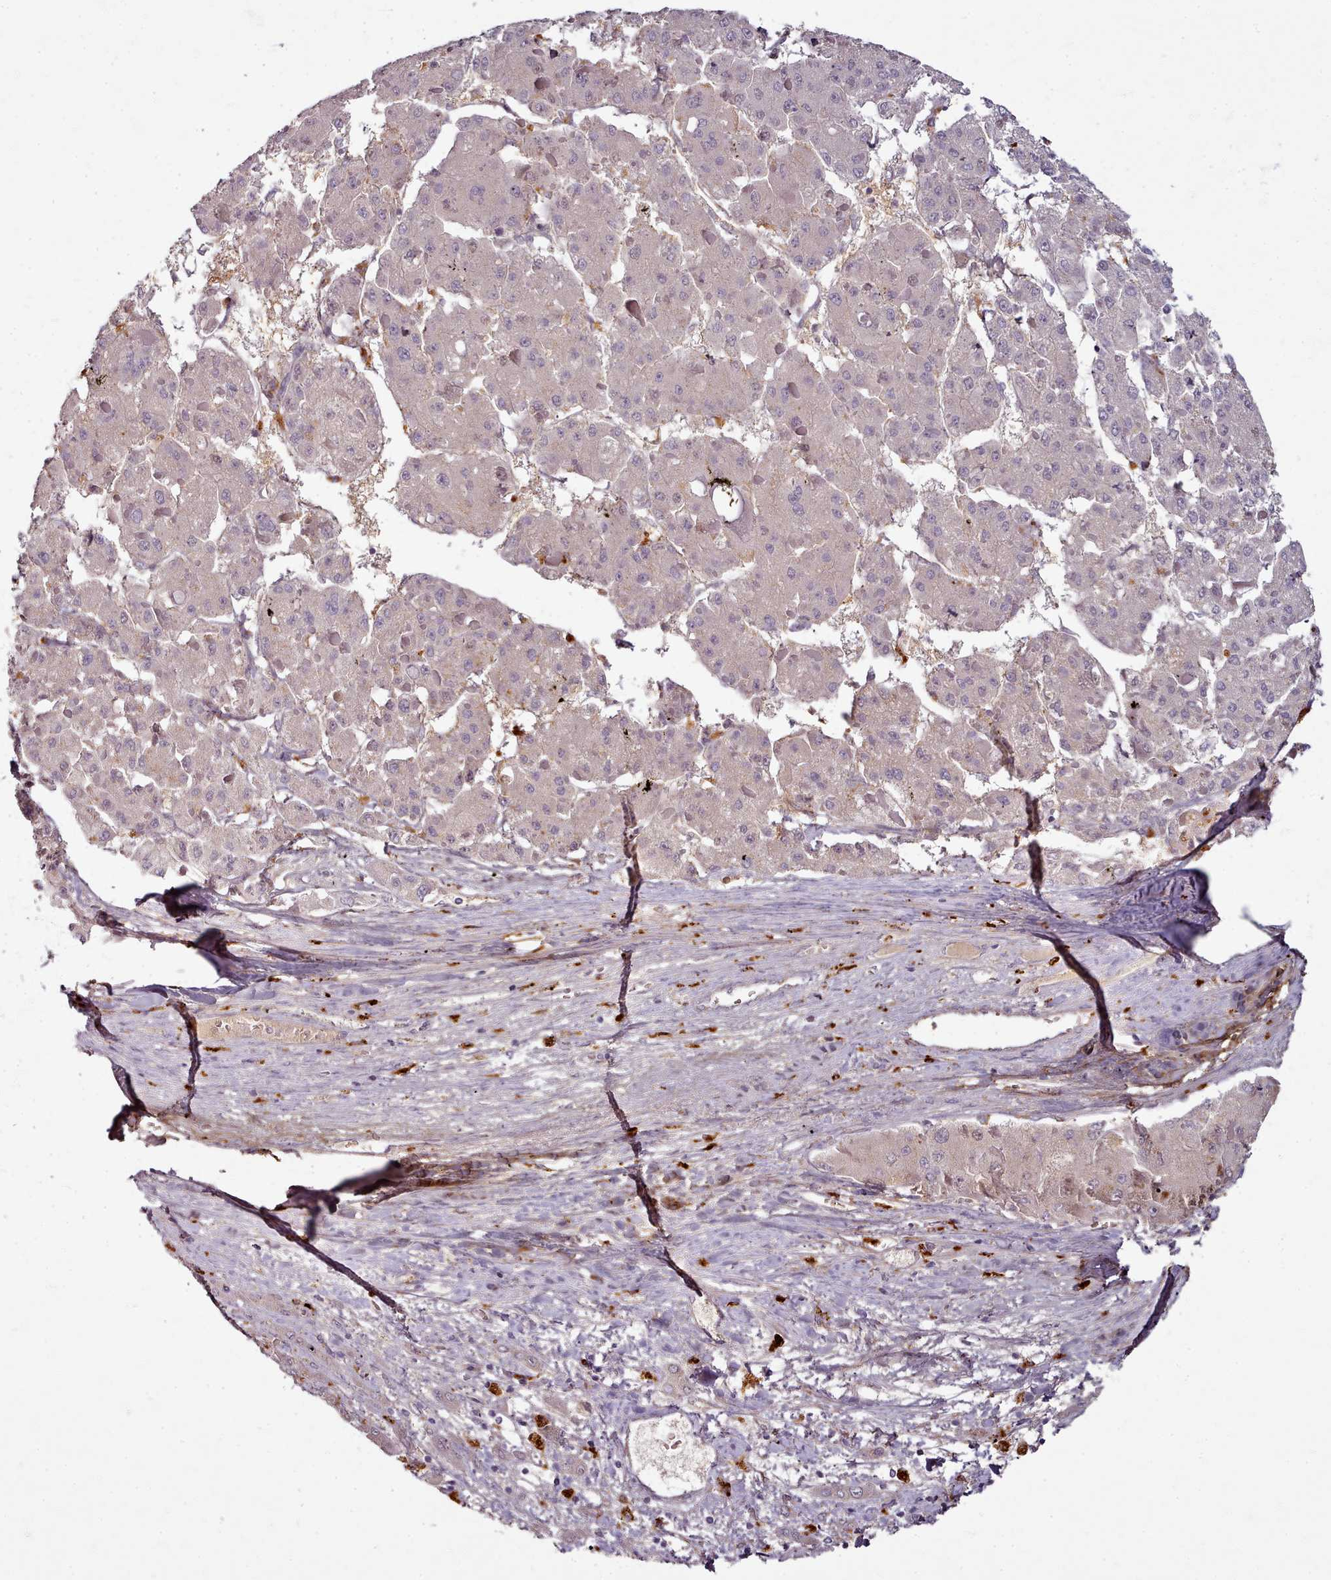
{"staining": {"intensity": "weak", "quantity": "<25%", "location": "cytoplasmic/membranous"}, "tissue": "liver cancer", "cell_type": "Tumor cells", "image_type": "cancer", "snomed": [{"axis": "morphology", "description": "Carcinoma, Hepatocellular, NOS"}, {"axis": "topography", "description": "Liver"}], "caption": "An image of liver hepatocellular carcinoma stained for a protein reveals no brown staining in tumor cells. Nuclei are stained in blue.", "gene": "C1QTNF5", "patient": {"sex": "female", "age": 73}}